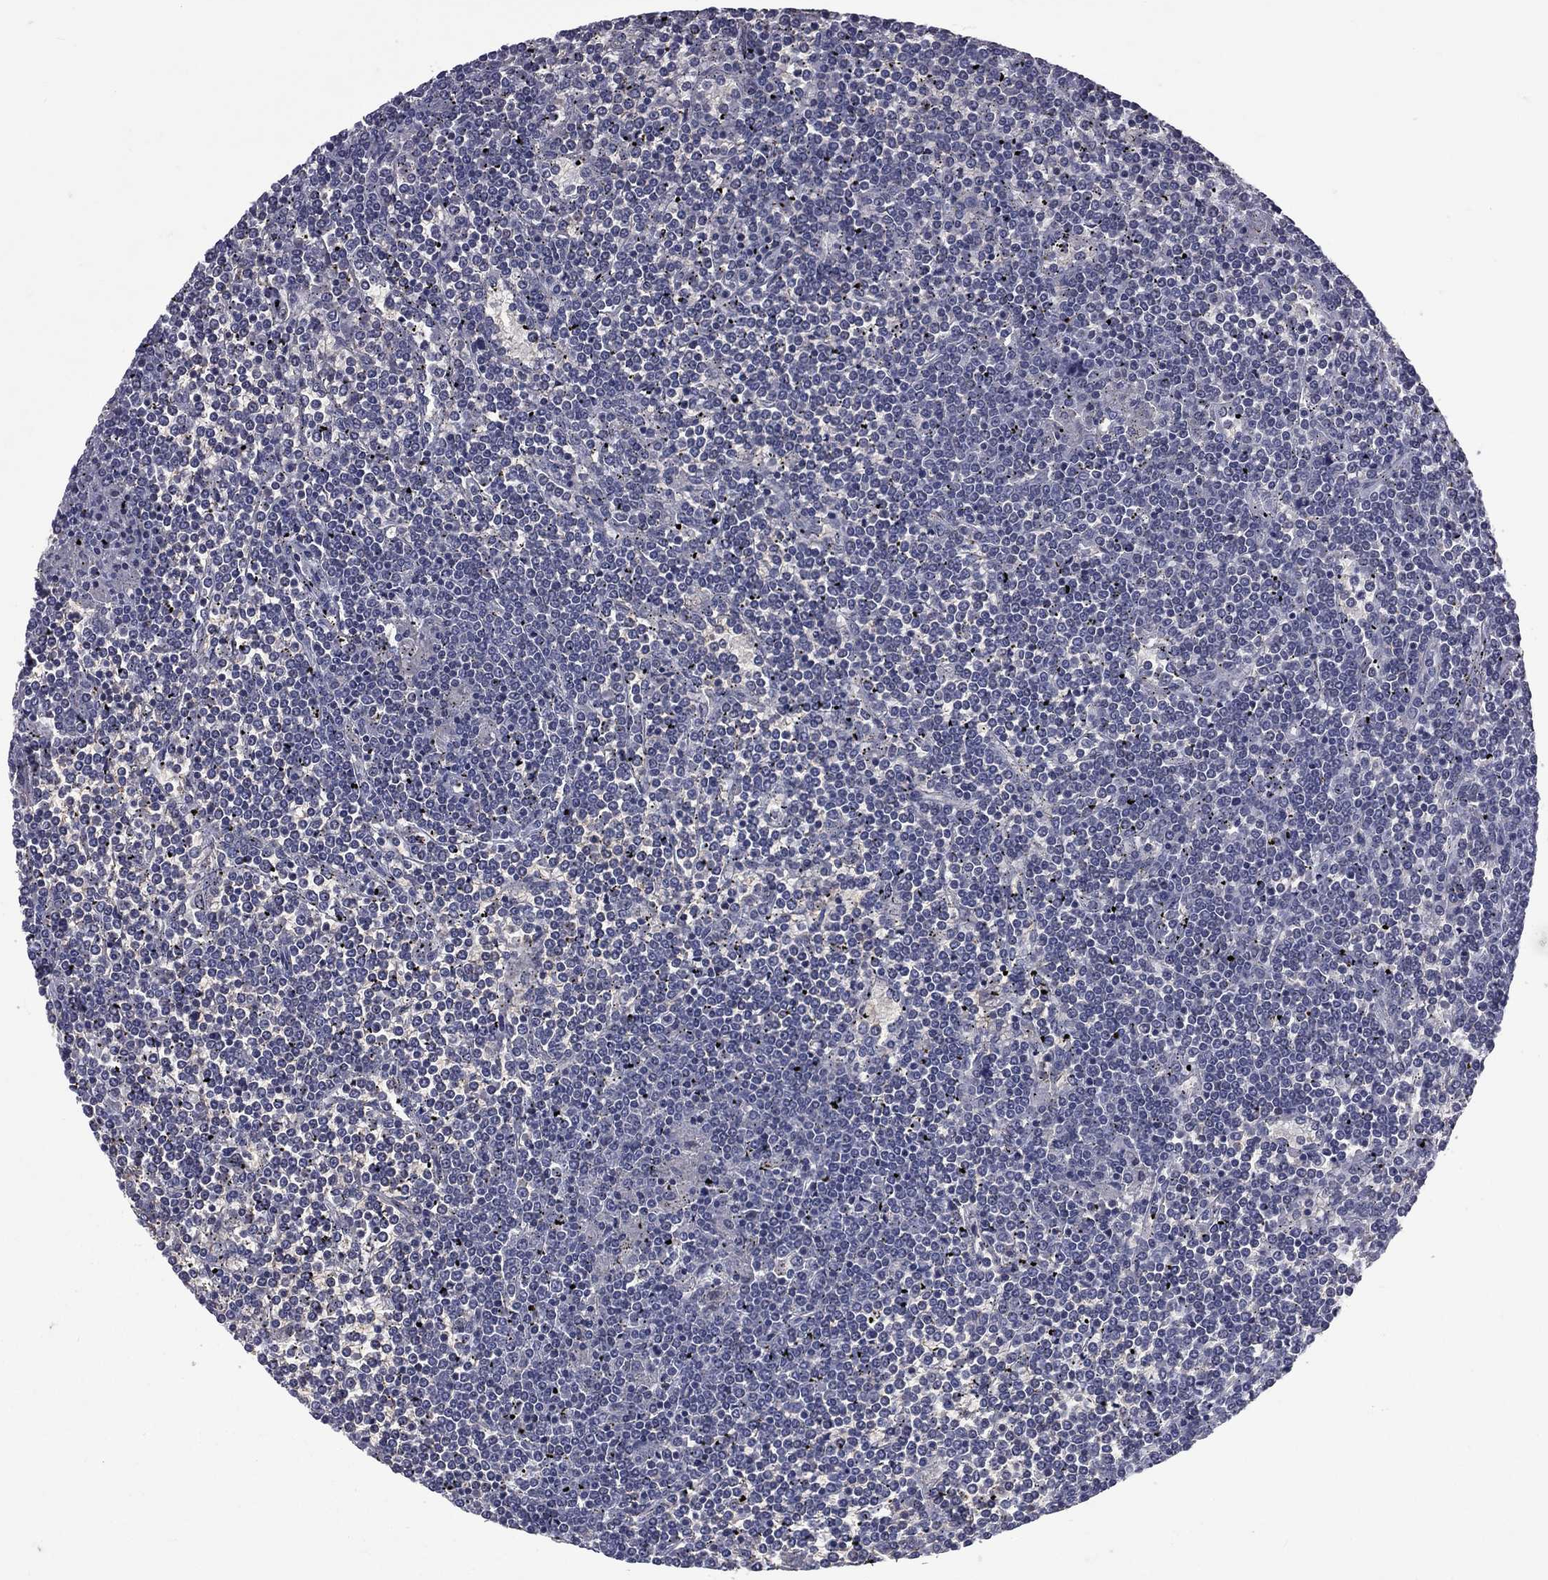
{"staining": {"intensity": "negative", "quantity": "none", "location": "none"}, "tissue": "lymphoma", "cell_type": "Tumor cells", "image_type": "cancer", "snomed": [{"axis": "morphology", "description": "Malignant lymphoma, non-Hodgkin's type, Low grade"}, {"axis": "topography", "description": "Spleen"}], "caption": "A high-resolution image shows IHC staining of malignant lymphoma, non-Hodgkin's type (low-grade), which reveals no significant expression in tumor cells. (Brightfield microscopy of DAB IHC at high magnification).", "gene": "DSG4", "patient": {"sex": "female", "age": 19}}